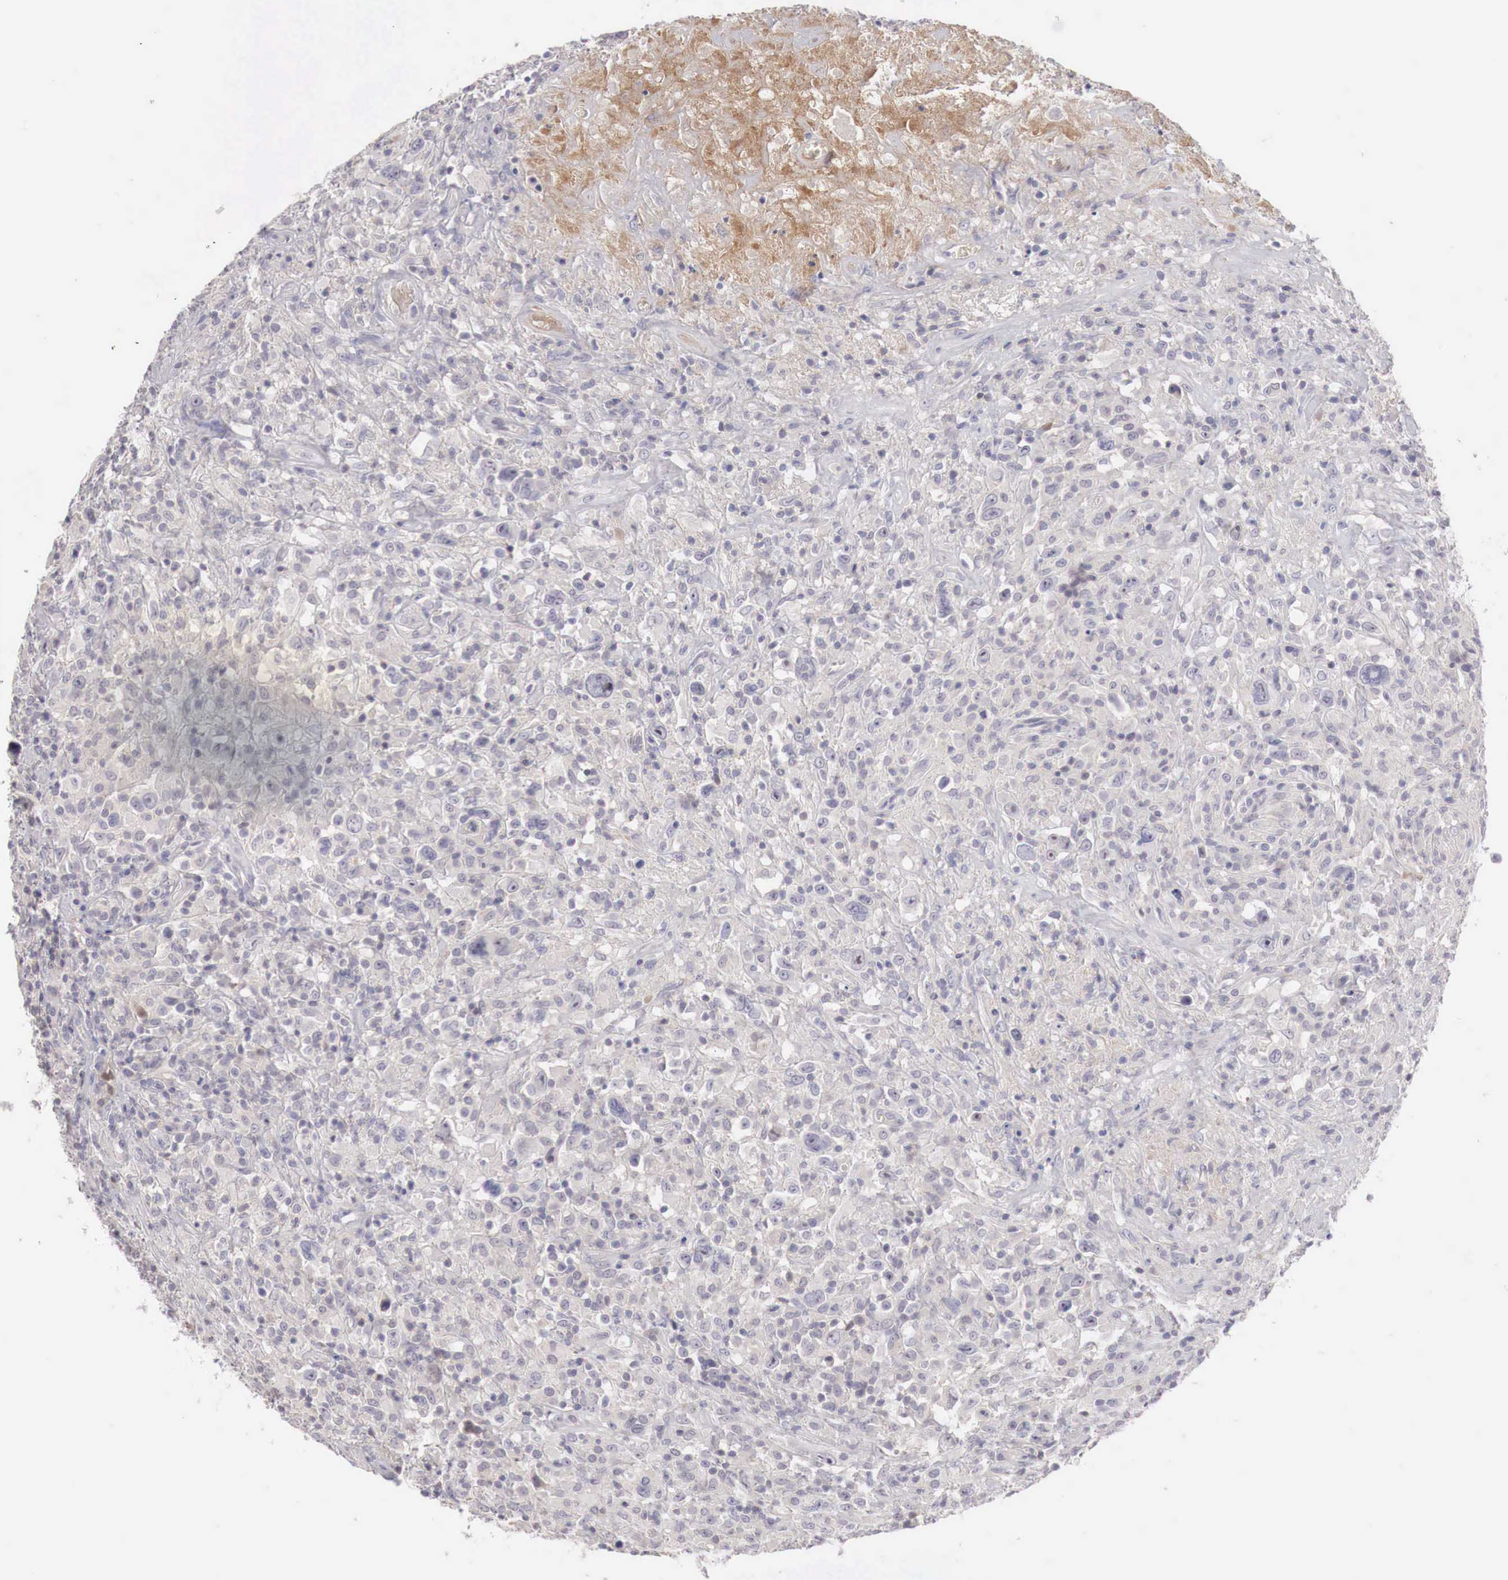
{"staining": {"intensity": "negative", "quantity": "none", "location": "none"}, "tissue": "lymphoma", "cell_type": "Tumor cells", "image_type": "cancer", "snomed": [{"axis": "morphology", "description": "Hodgkin's disease, NOS"}, {"axis": "topography", "description": "Lymph node"}], "caption": "Immunohistochemistry histopathology image of neoplastic tissue: human lymphoma stained with DAB (3,3'-diaminobenzidine) displays no significant protein staining in tumor cells.", "gene": "GATA1", "patient": {"sex": "male", "age": 46}}